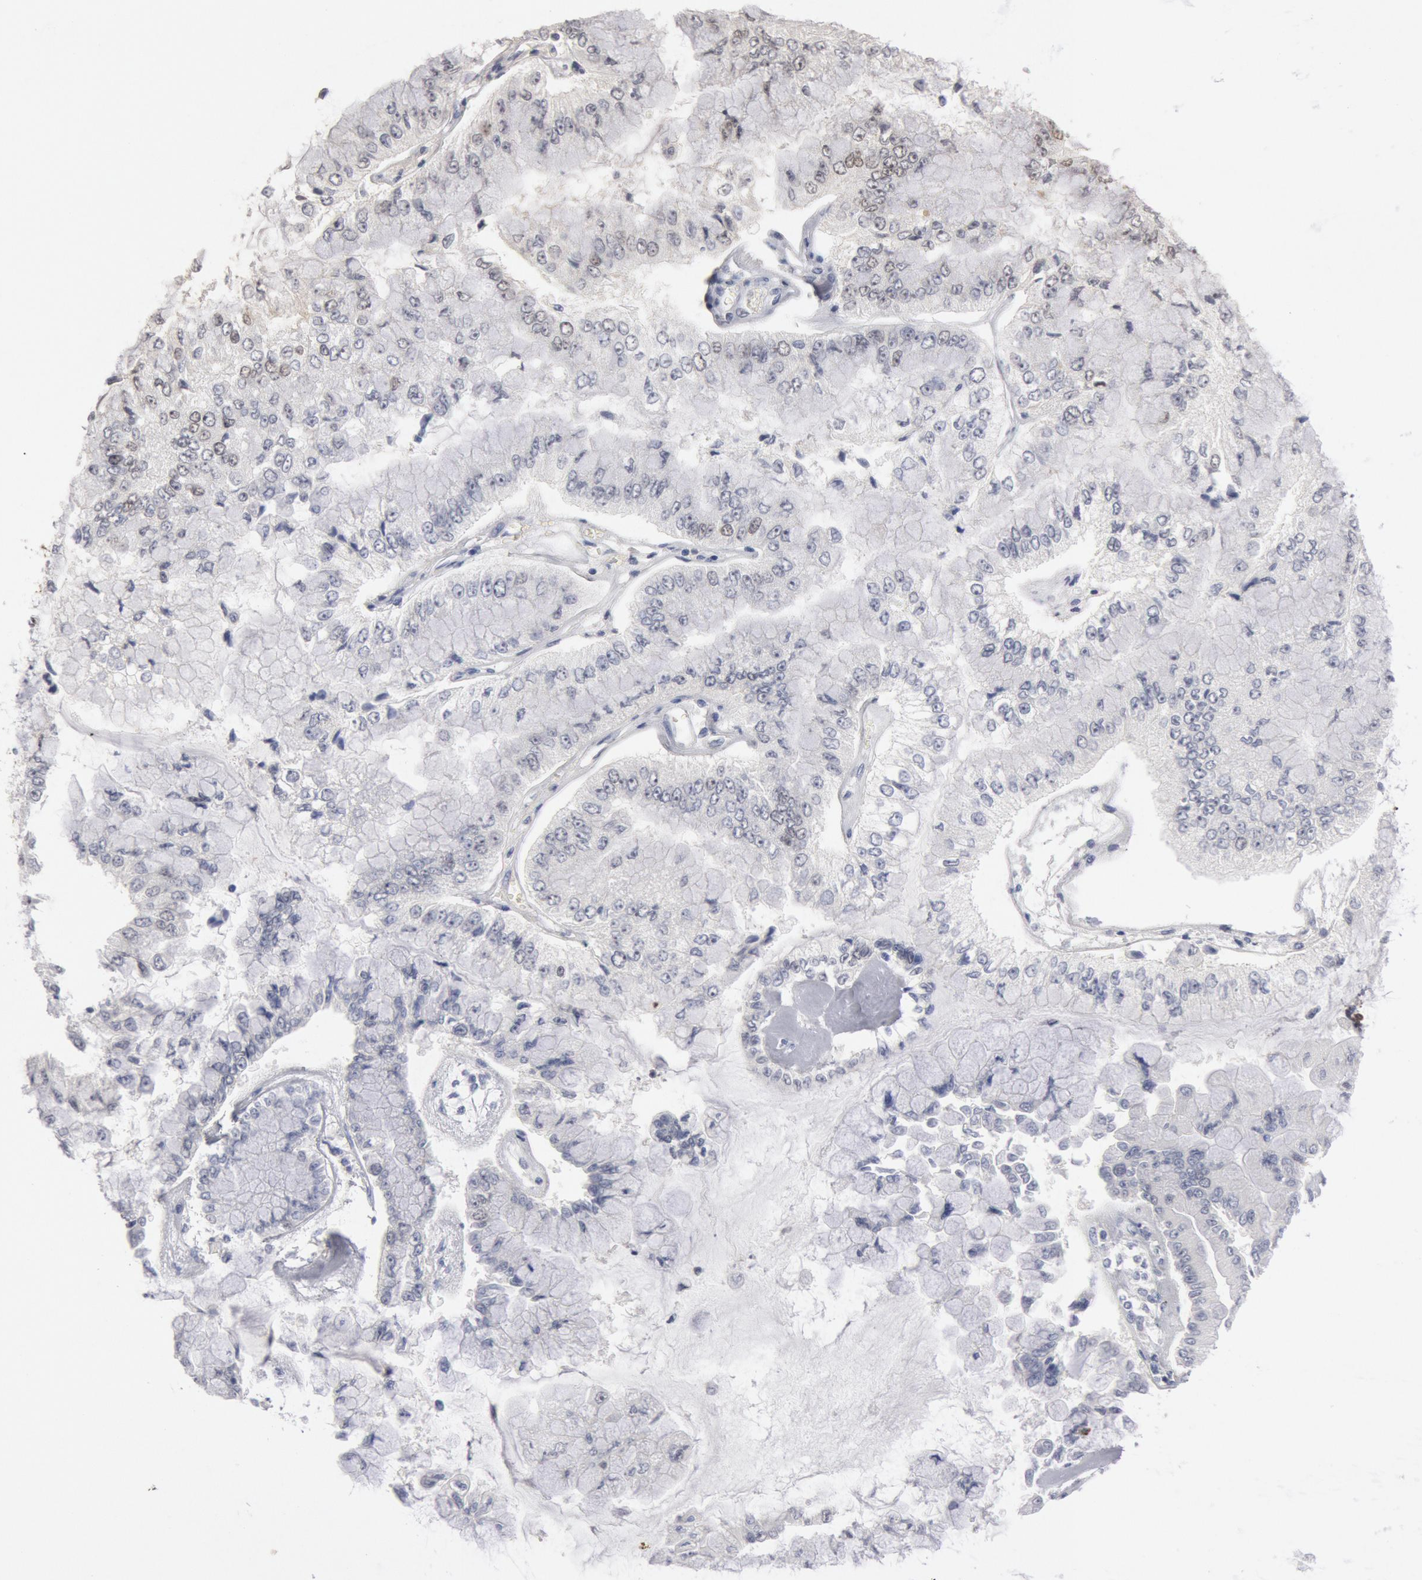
{"staining": {"intensity": "negative", "quantity": "none", "location": "none"}, "tissue": "liver cancer", "cell_type": "Tumor cells", "image_type": "cancer", "snomed": [{"axis": "morphology", "description": "Cholangiocarcinoma"}, {"axis": "topography", "description": "Liver"}], "caption": "Protein analysis of liver cancer shows no significant positivity in tumor cells.", "gene": "FOXA2", "patient": {"sex": "female", "age": 79}}